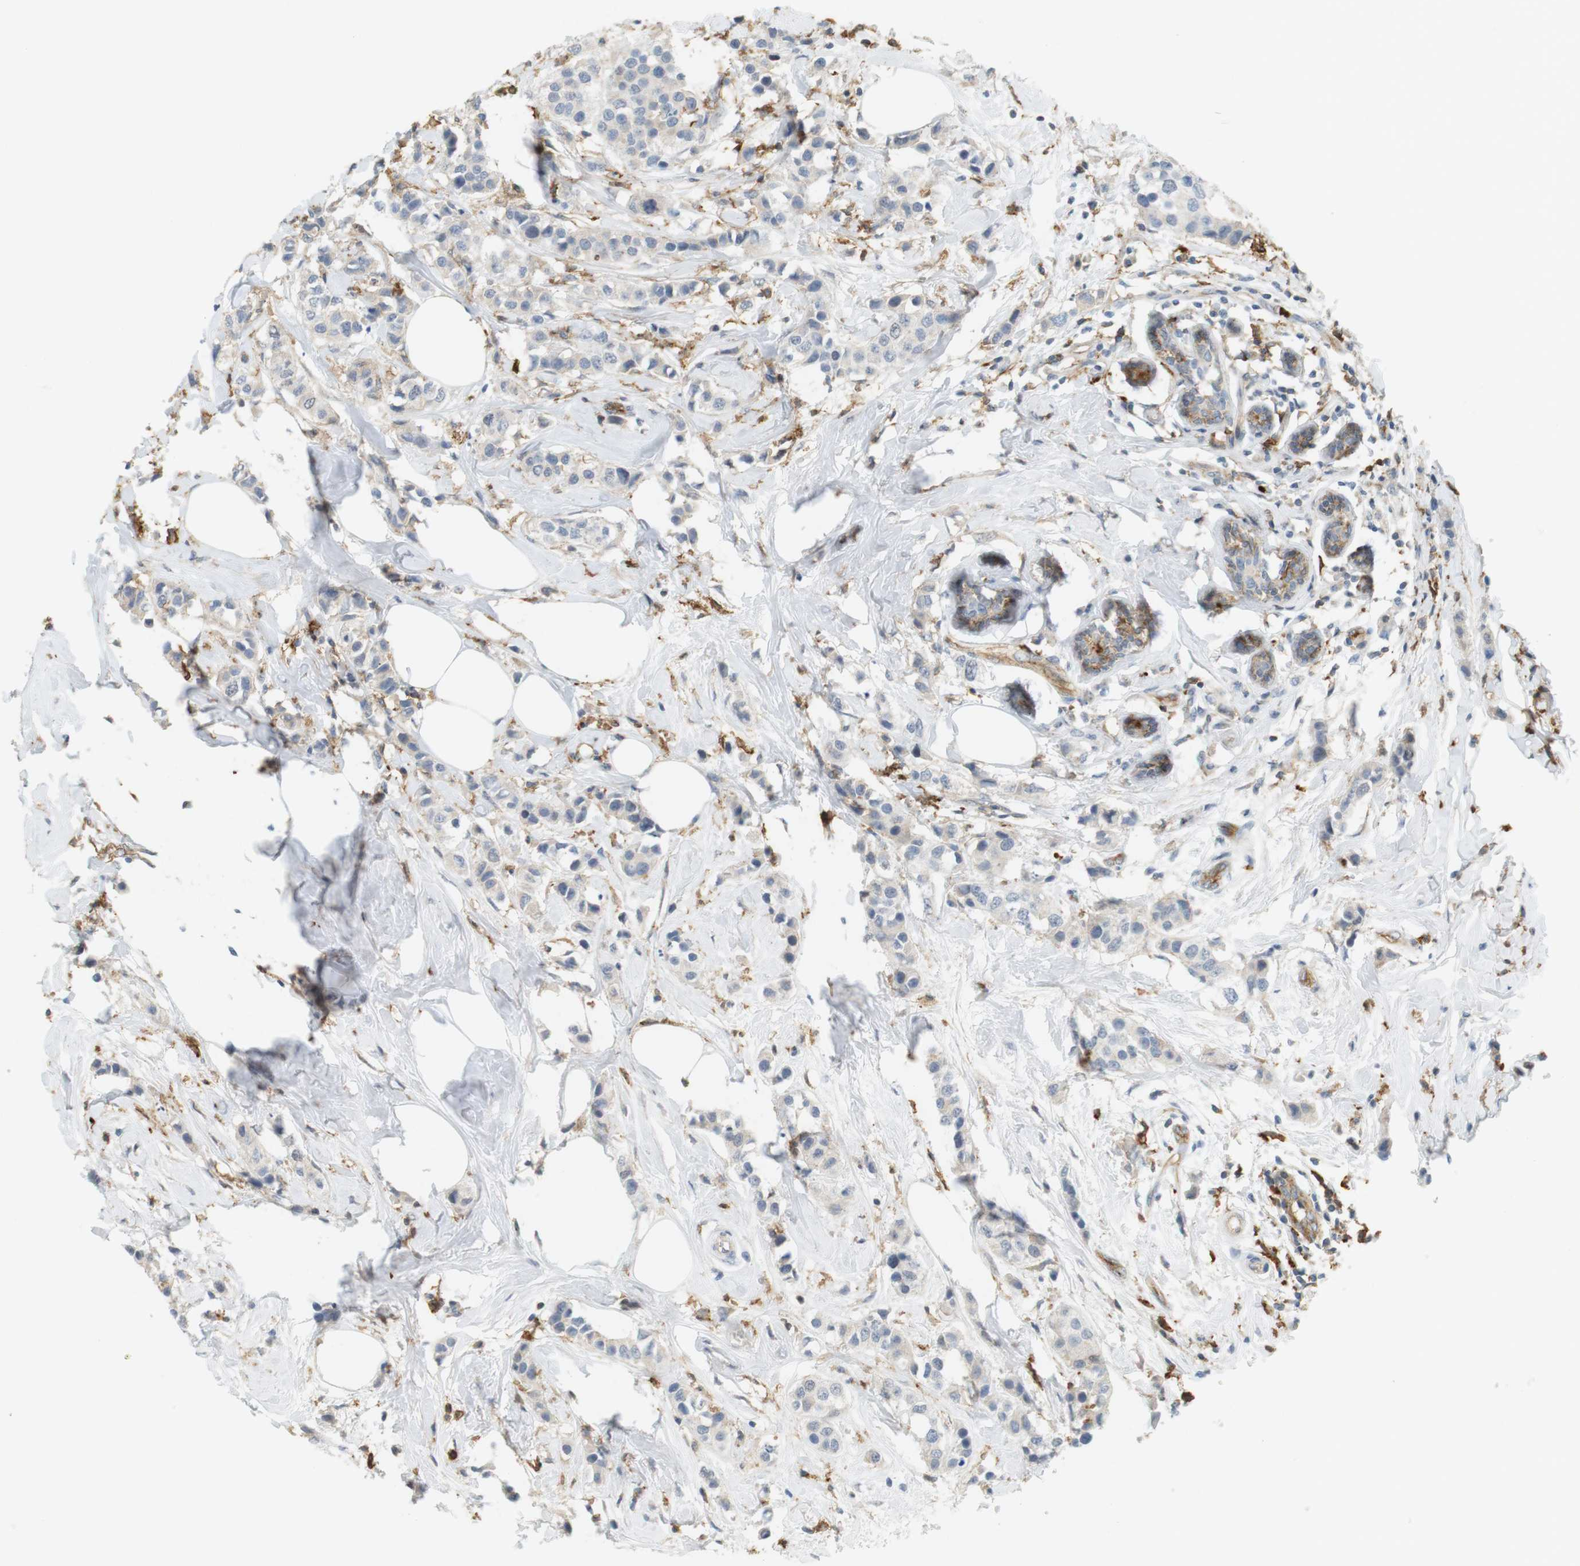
{"staining": {"intensity": "negative", "quantity": "none", "location": "none"}, "tissue": "breast cancer", "cell_type": "Tumor cells", "image_type": "cancer", "snomed": [{"axis": "morphology", "description": "Normal tissue, NOS"}, {"axis": "morphology", "description": "Duct carcinoma"}, {"axis": "topography", "description": "Breast"}], "caption": "Immunohistochemistry (IHC) histopathology image of human breast cancer (invasive ductal carcinoma) stained for a protein (brown), which shows no positivity in tumor cells. Brightfield microscopy of IHC stained with DAB (brown) and hematoxylin (blue), captured at high magnification.", "gene": "SIRPA", "patient": {"sex": "female", "age": 50}}